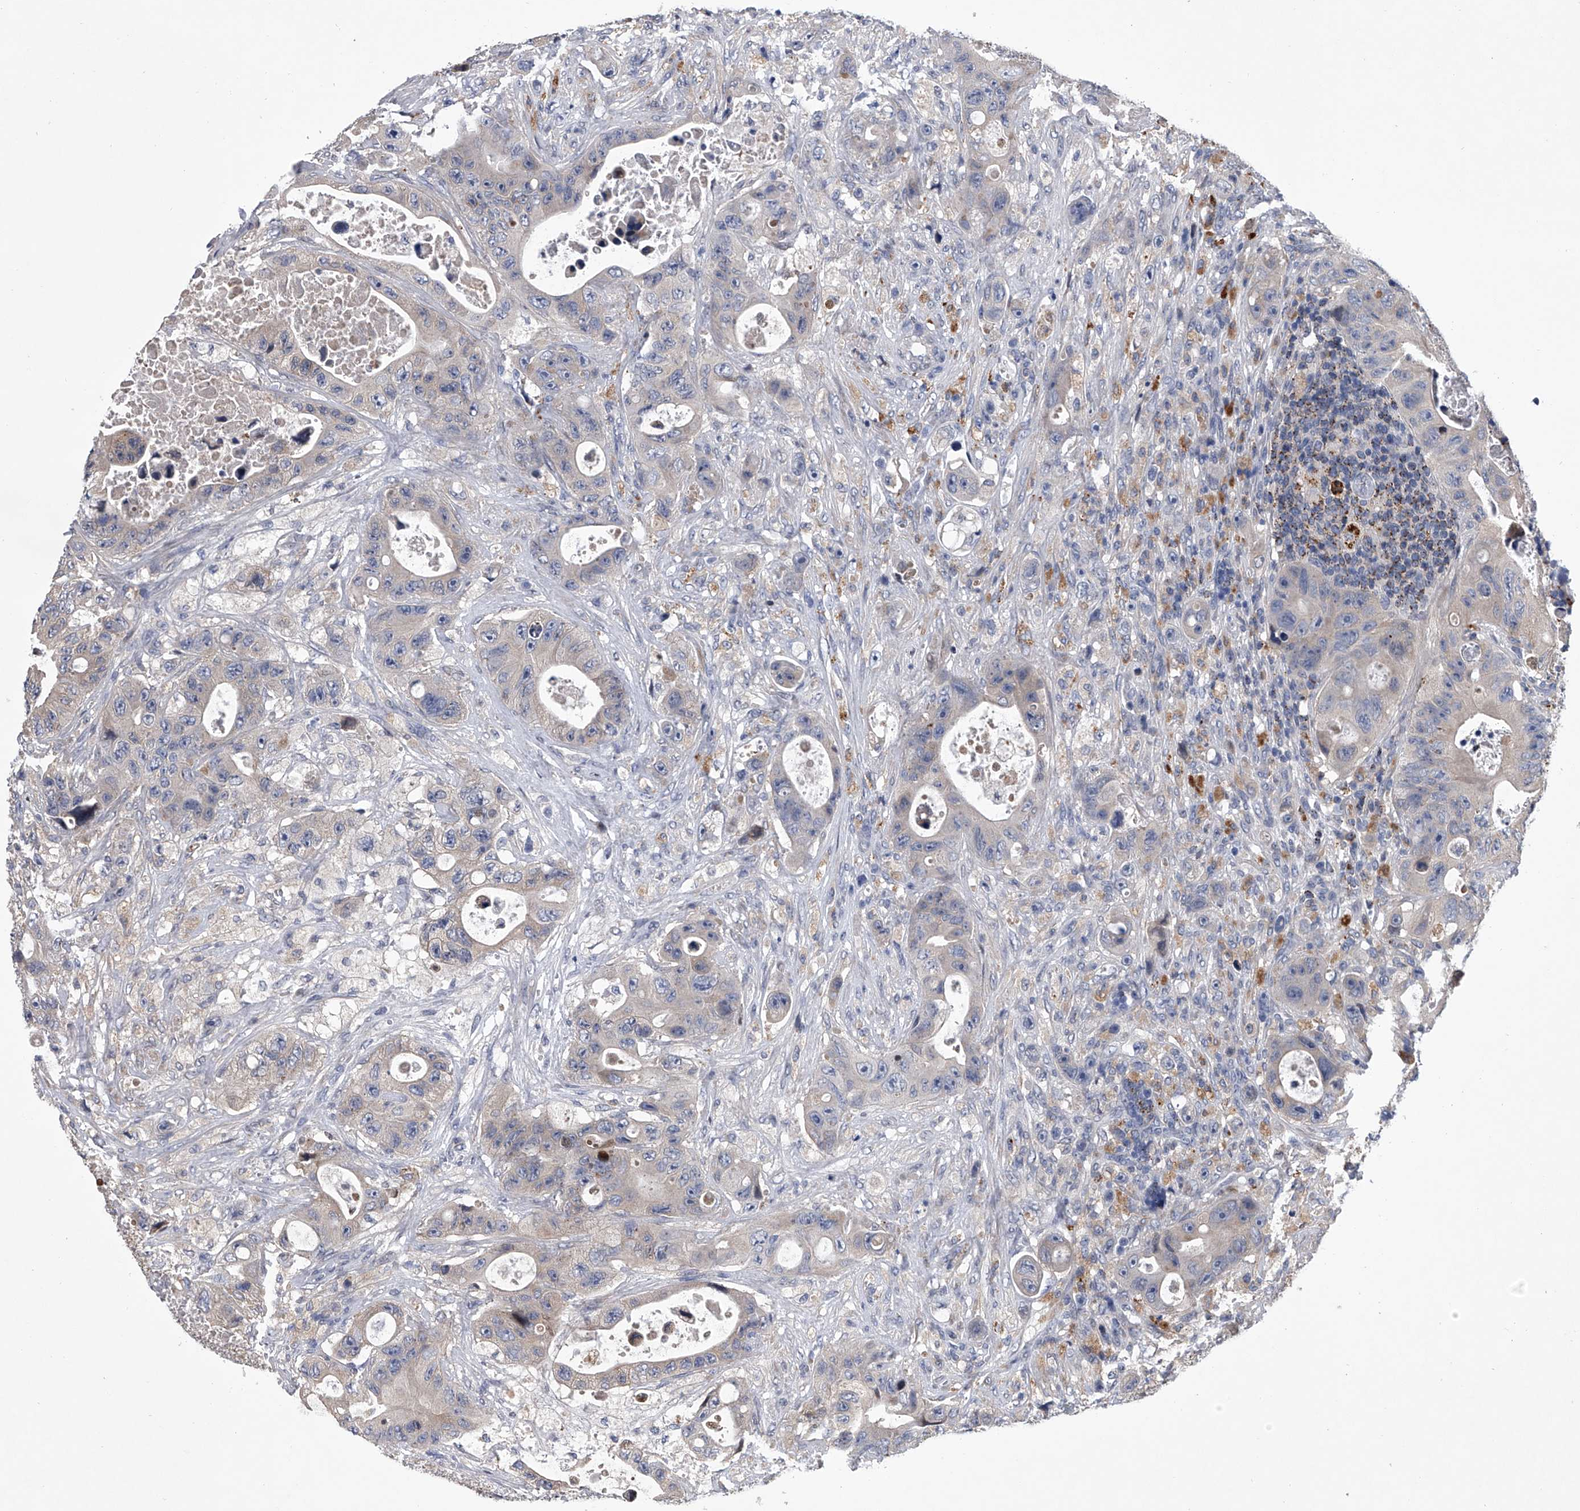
{"staining": {"intensity": "negative", "quantity": "none", "location": "none"}, "tissue": "colorectal cancer", "cell_type": "Tumor cells", "image_type": "cancer", "snomed": [{"axis": "morphology", "description": "Adenocarcinoma, NOS"}, {"axis": "topography", "description": "Colon"}], "caption": "Immunohistochemistry (IHC) histopathology image of neoplastic tissue: colorectal cancer (adenocarcinoma) stained with DAB reveals no significant protein expression in tumor cells.", "gene": "TRIM8", "patient": {"sex": "female", "age": 46}}